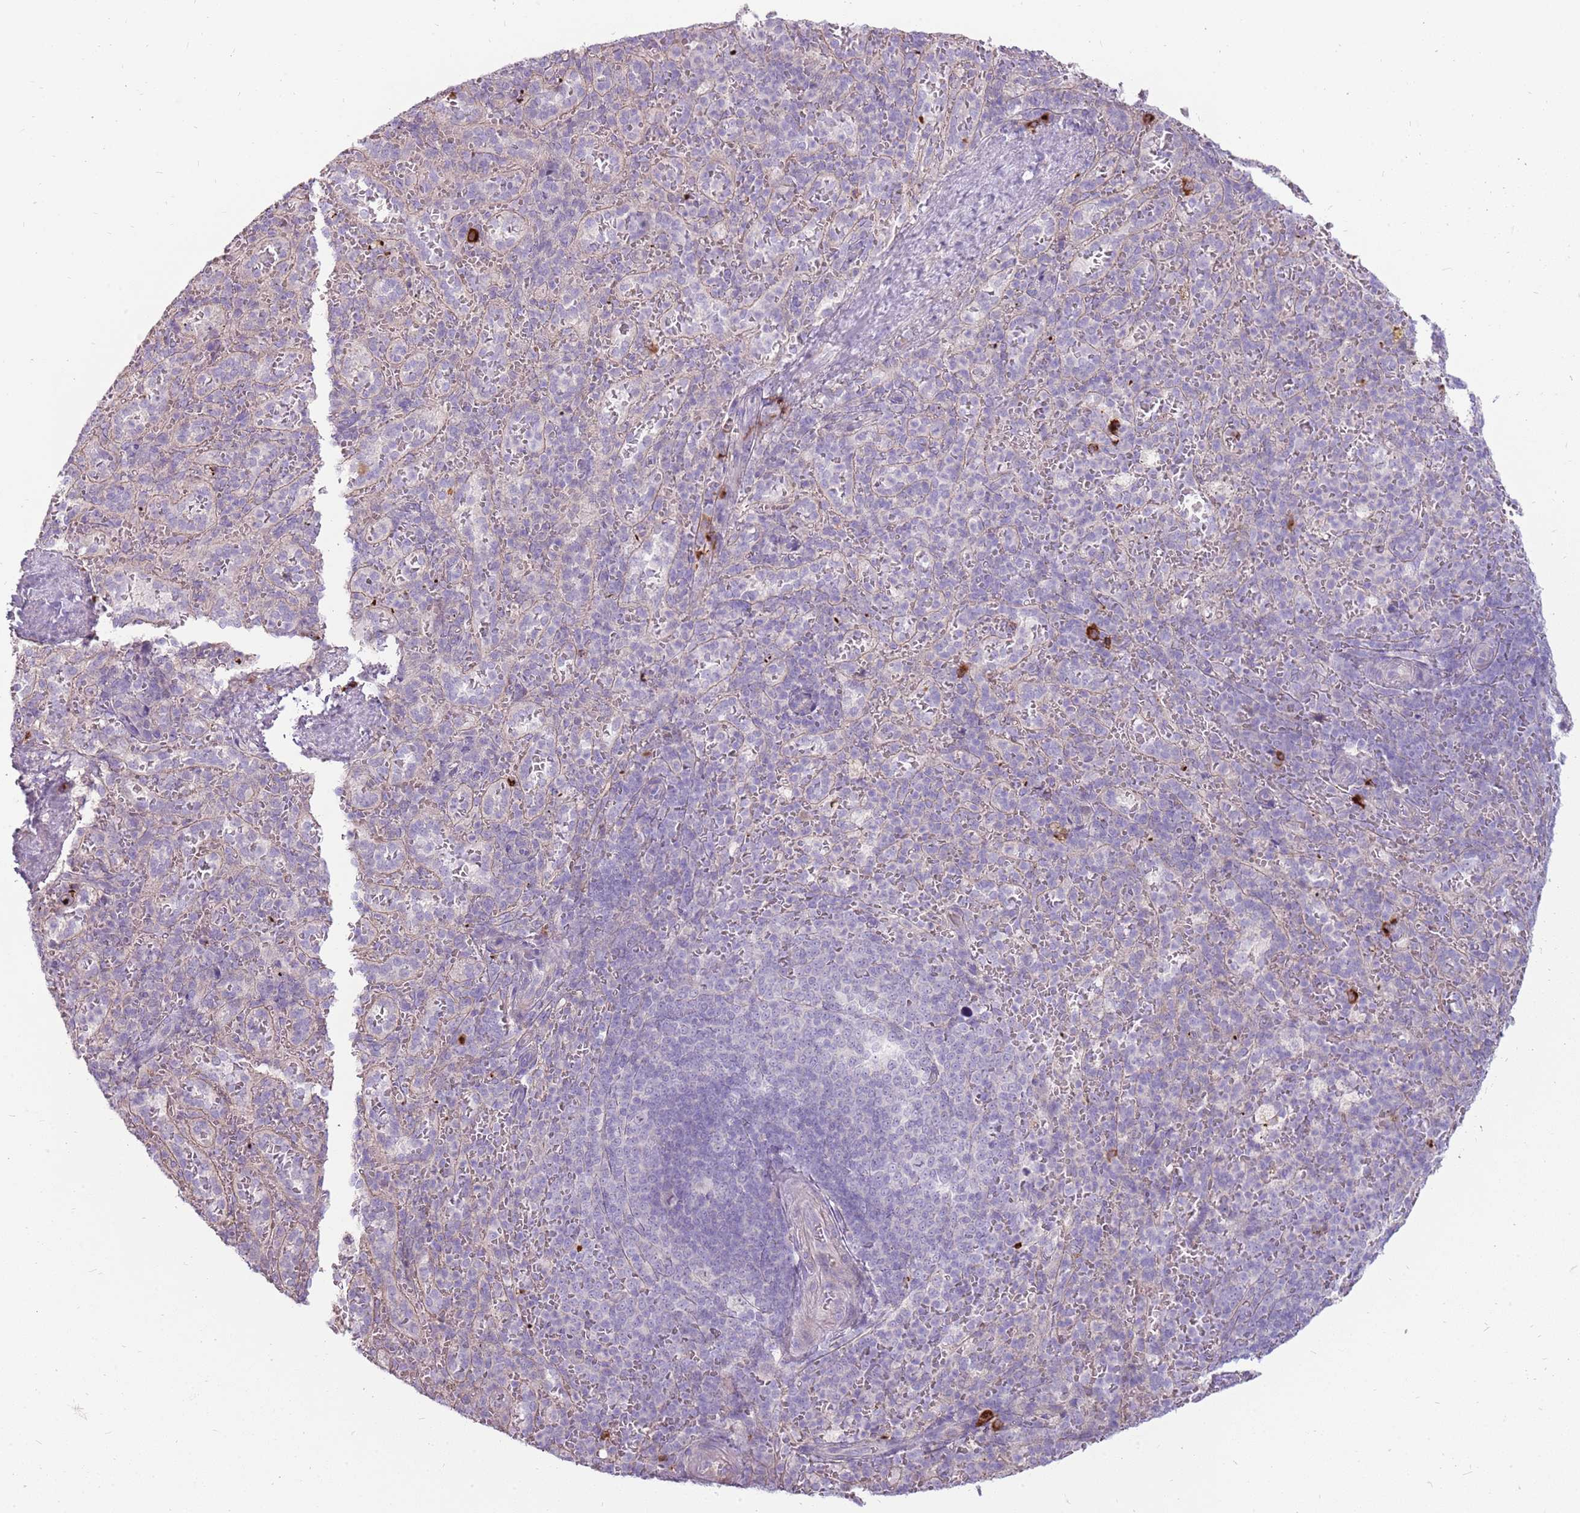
{"staining": {"intensity": "strong", "quantity": "<25%", "location": "cytoplasmic/membranous"}, "tissue": "spleen", "cell_type": "Cells in red pulp", "image_type": "normal", "snomed": [{"axis": "morphology", "description": "Normal tissue, NOS"}, {"axis": "topography", "description": "Spleen"}], "caption": "Protein staining shows strong cytoplasmic/membranous expression in approximately <25% of cells in red pulp in benign spleen. The protein of interest is stained brown, and the nuclei are stained in blue (DAB IHC with brightfield microscopy, high magnification).", "gene": "MCUB", "patient": {"sex": "female", "age": 21}}